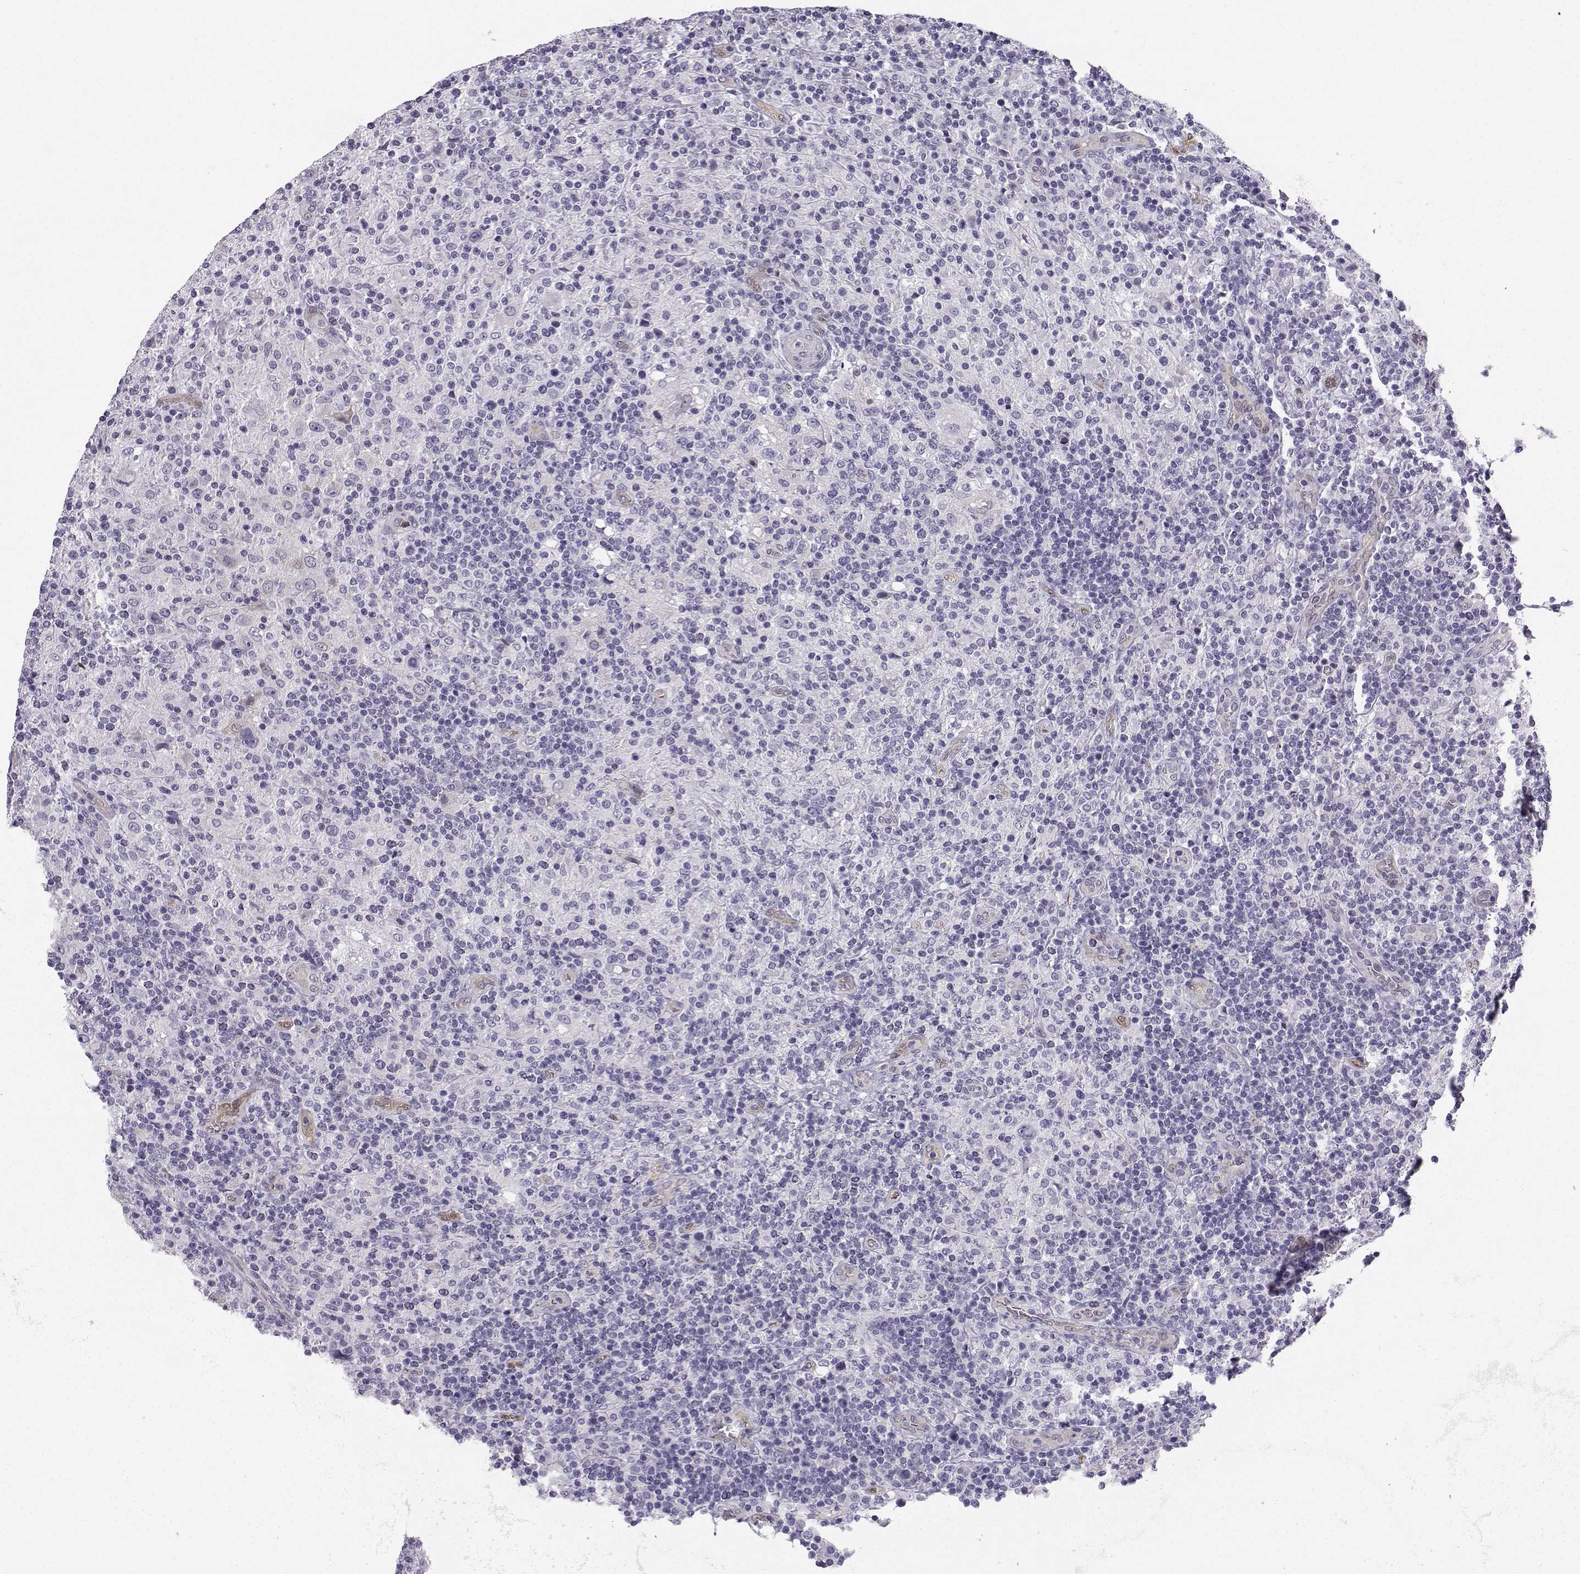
{"staining": {"intensity": "weak", "quantity": "<25%", "location": "cytoplasmic/membranous"}, "tissue": "lymphoma", "cell_type": "Tumor cells", "image_type": "cancer", "snomed": [{"axis": "morphology", "description": "Hodgkin's disease, NOS"}, {"axis": "topography", "description": "Lymph node"}], "caption": "IHC of human Hodgkin's disease exhibits no positivity in tumor cells.", "gene": "NQO1", "patient": {"sex": "male", "age": 70}}